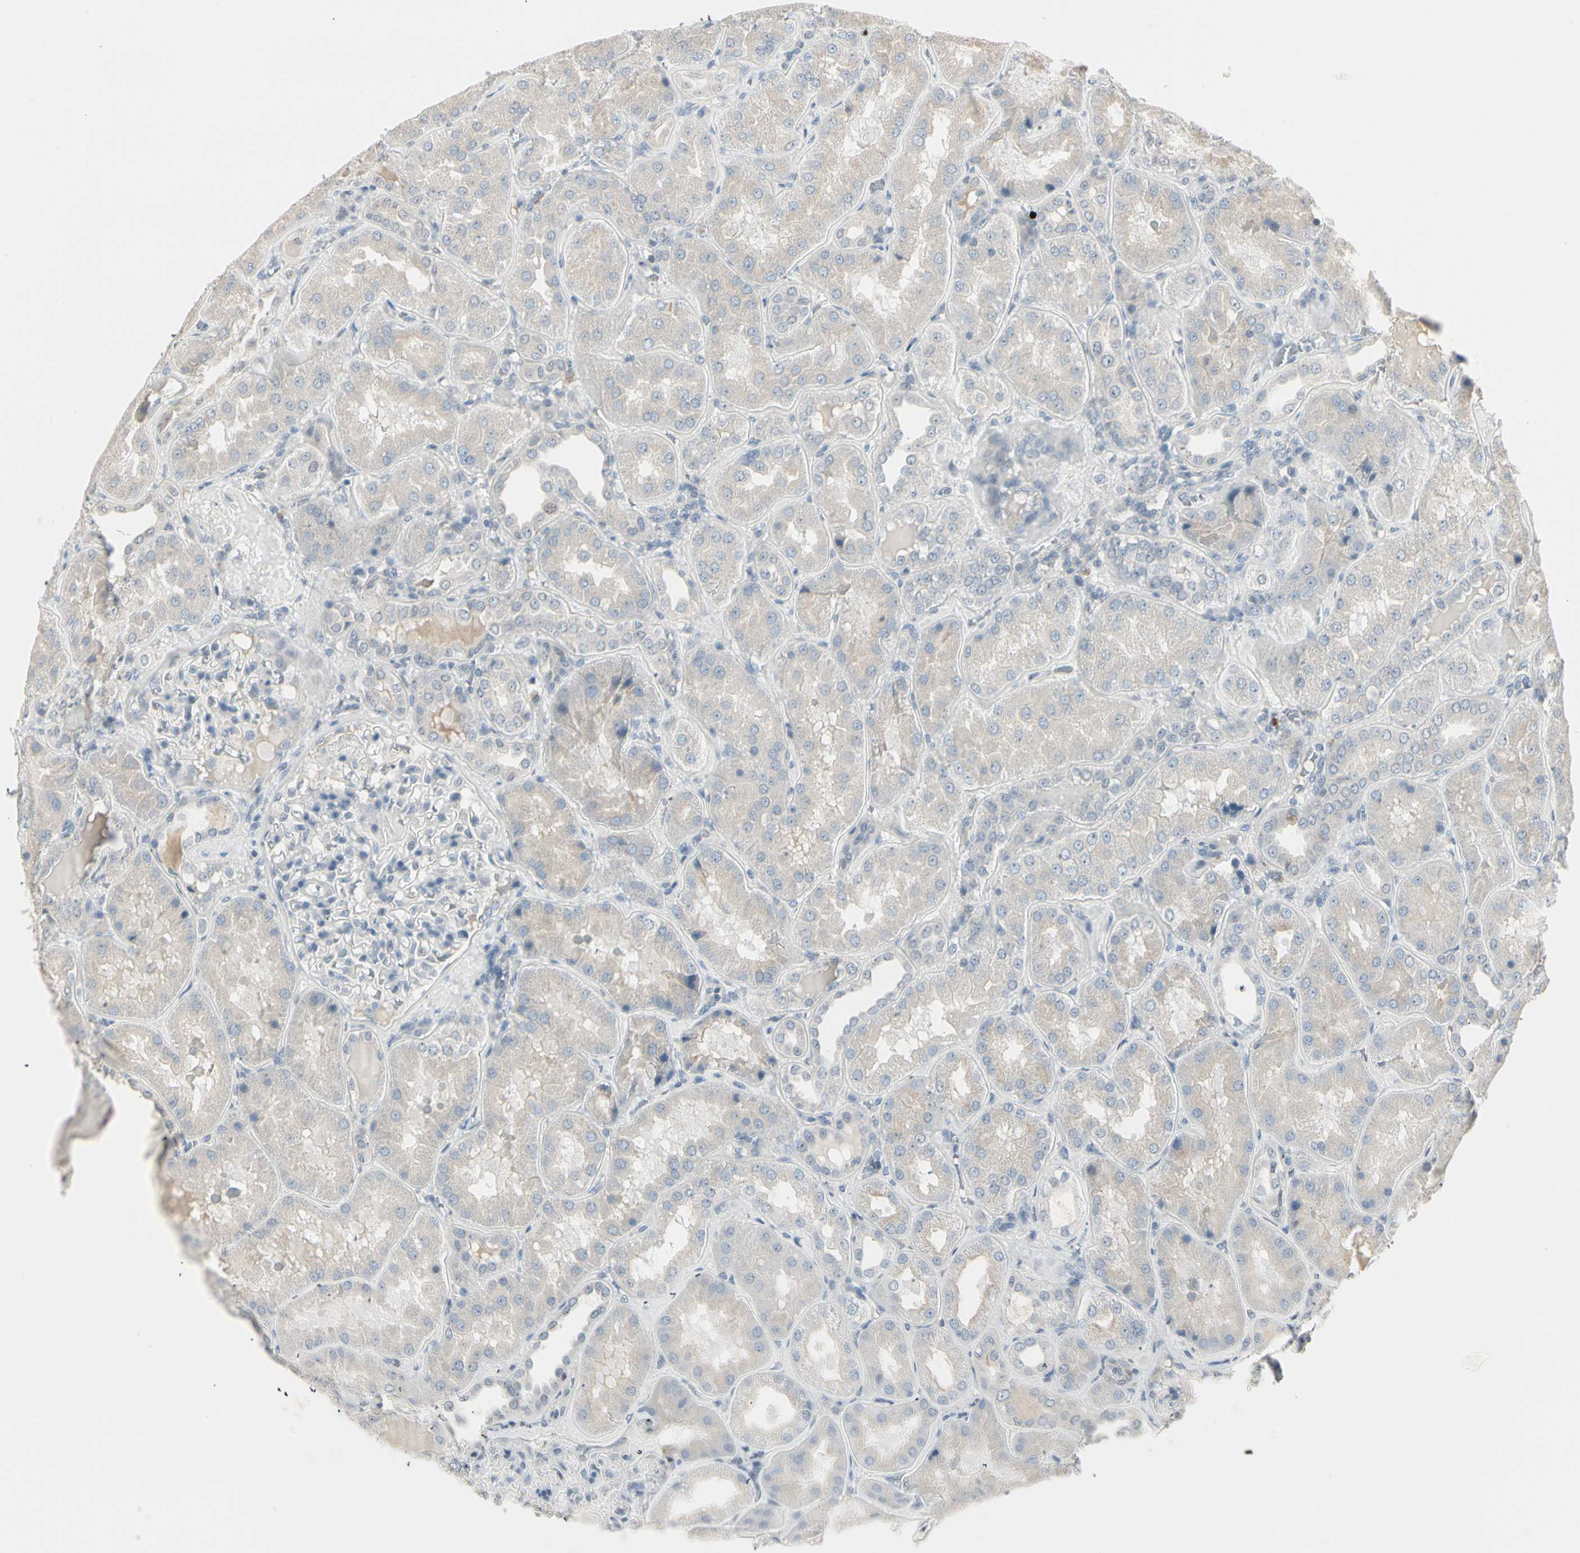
{"staining": {"intensity": "negative", "quantity": "none", "location": "none"}, "tissue": "kidney", "cell_type": "Cells in glomeruli", "image_type": "normal", "snomed": [{"axis": "morphology", "description": "Normal tissue, NOS"}, {"axis": "topography", "description": "Kidney"}], "caption": "High power microscopy photomicrograph of an IHC micrograph of normal kidney, revealing no significant staining in cells in glomeruli. The staining was performed using DAB to visualize the protein expression in brown, while the nuclei were stained in blue with hematoxylin (Magnification: 20x).", "gene": "DMPK", "patient": {"sex": "female", "age": 56}}